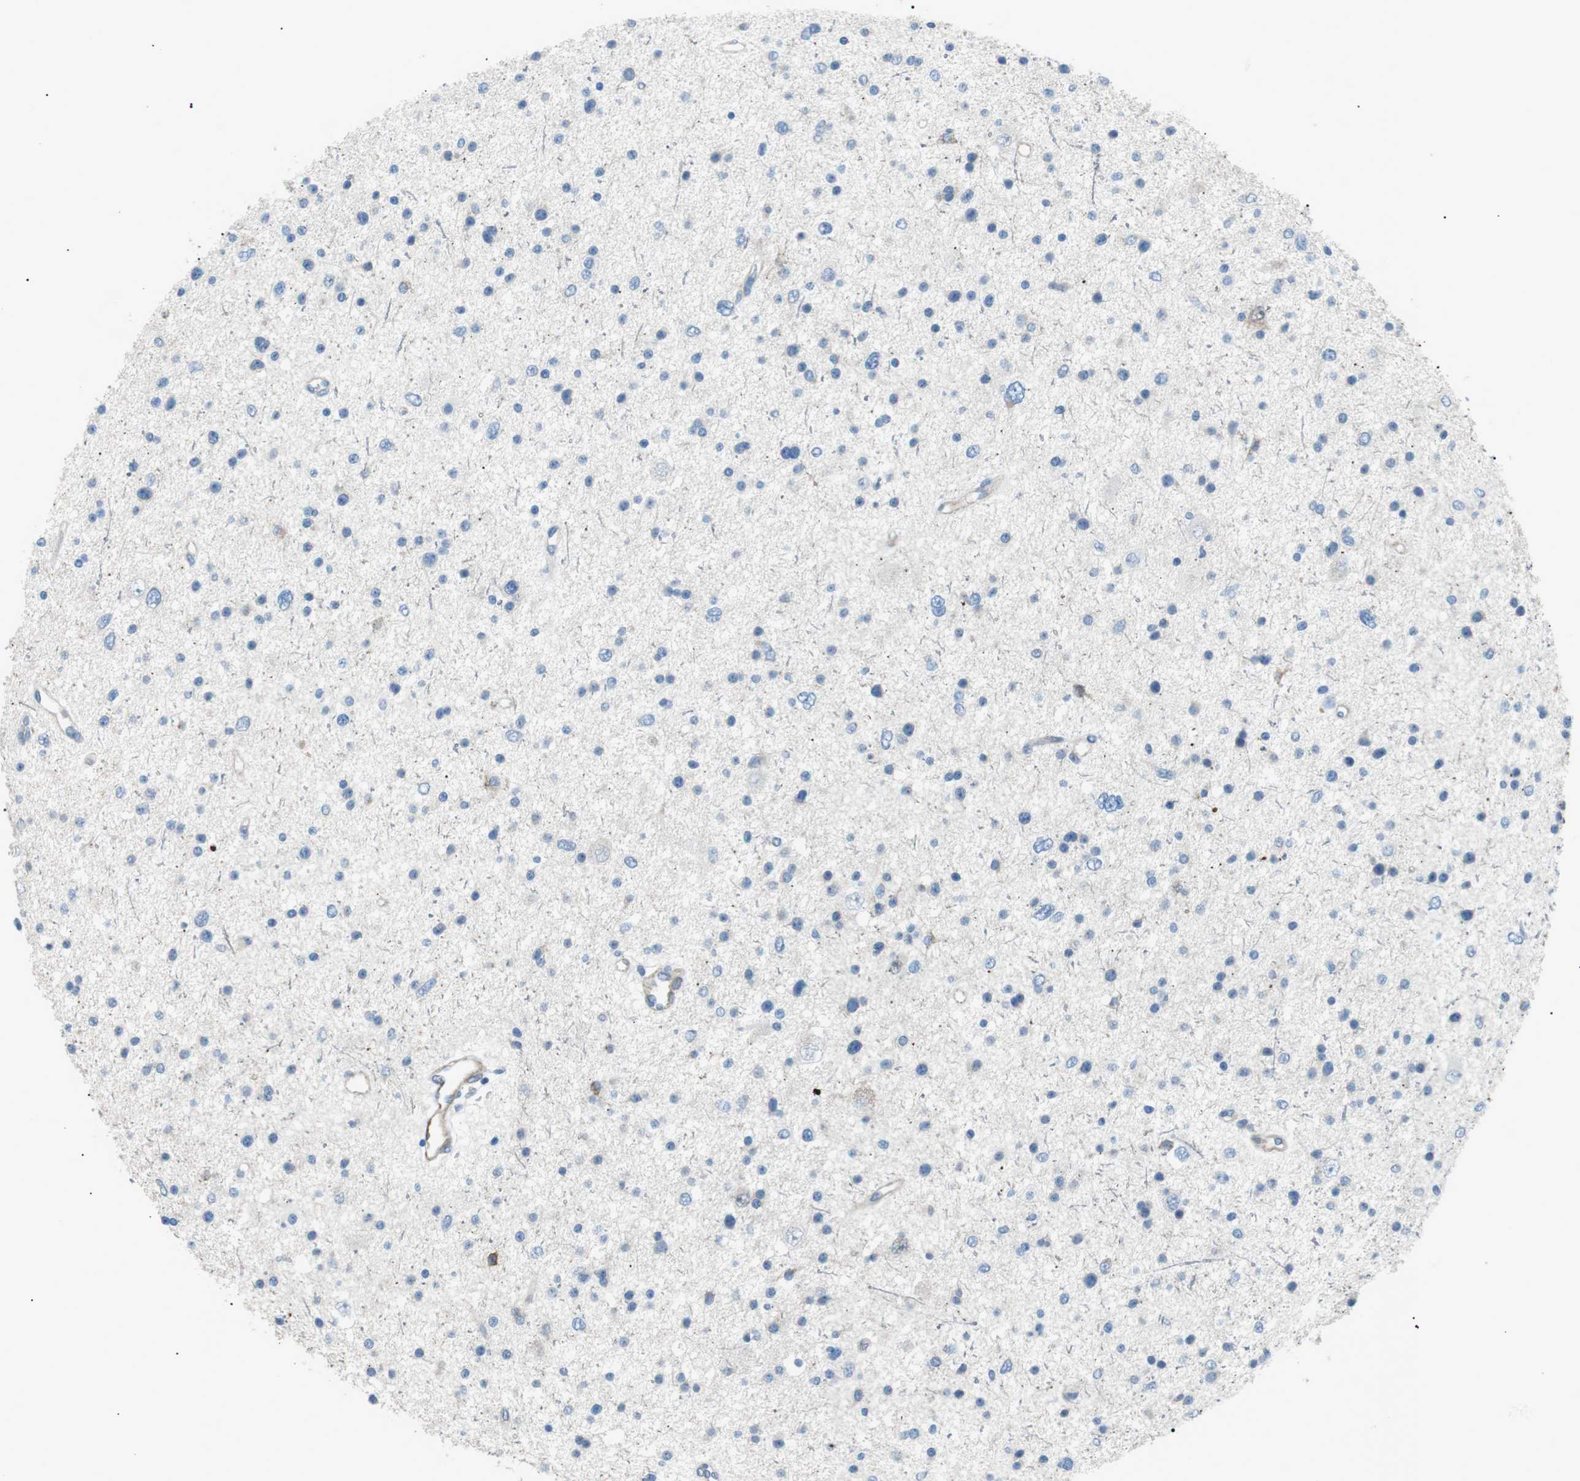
{"staining": {"intensity": "weak", "quantity": "<25%", "location": "cytoplasmic/membranous"}, "tissue": "glioma", "cell_type": "Tumor cells", "image_type": "cancer", "snomed": [{"axis": "morphology", "description": "Glioma, malignant, Low grade"}, {"axis": "topography", "description": "Brain"}], "caption": "This is an immunohistochemistry (IHC) micrograph of low-grade glioma (malignant). There is no positivity in tumor cells.", "gene": "MTARC2", "patient": {"sex": "female", "age": 37}}